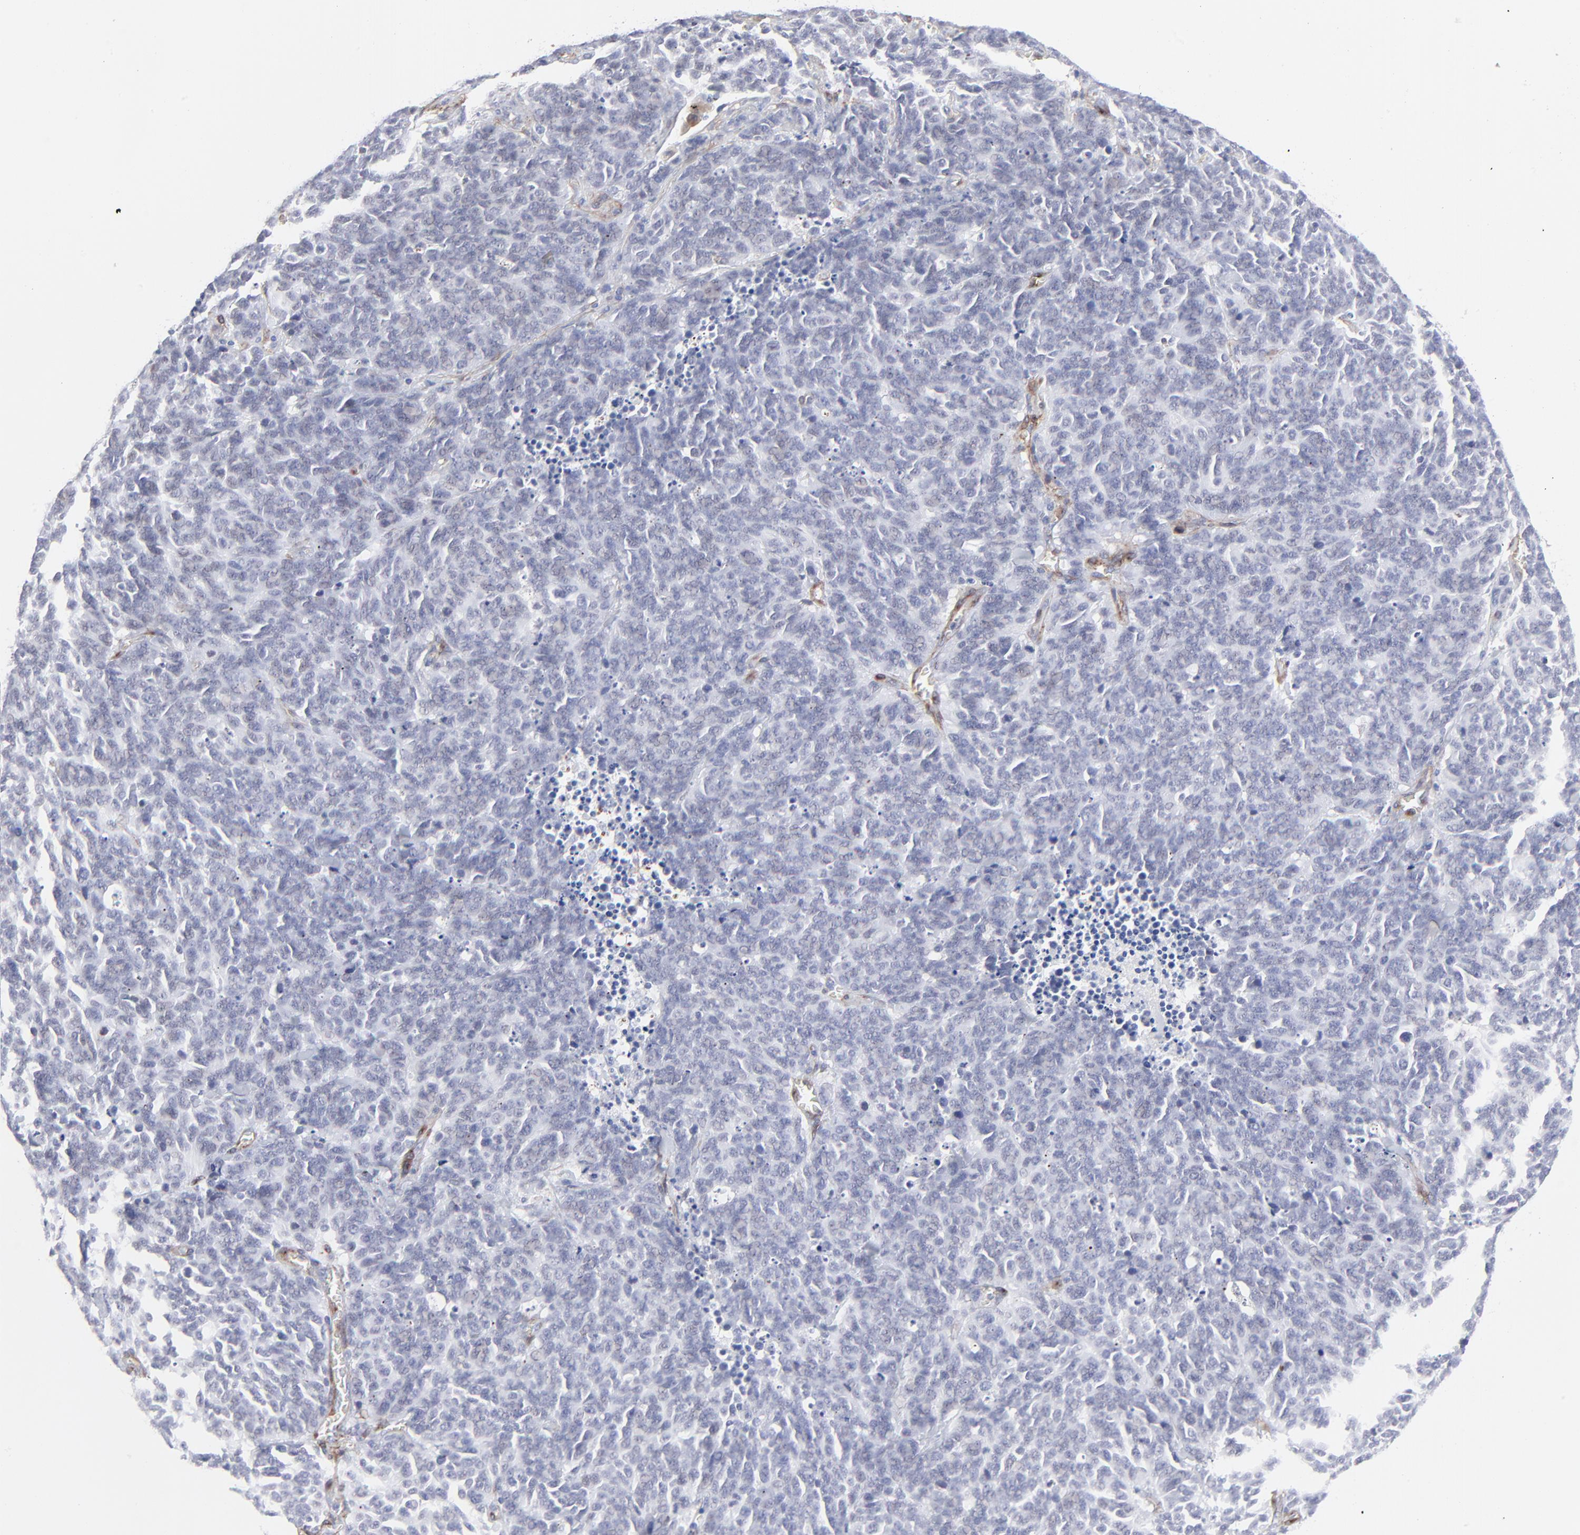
{"staining": {"intensity": "negative", "quantity": "none", "location": "none"}, "tissue": "lung cancer", "cell_type": "Tumor cells", "image_type": "cancer", "snomed": [{"axis": "morphology", "description": "Neoplasm, malignant, NOS"}, {"axis": "topography", "description": "Lung"}], "caption": "IHC image of neoplastic tissue: lung cancer (neoplasm (malignant)) stained with DAB demonstrates no significant protein positivity in tumor cells. Nuclei are stained in blue.", "gene": "PDGFRB", "patient": {"sex": "female", "age": 58}}